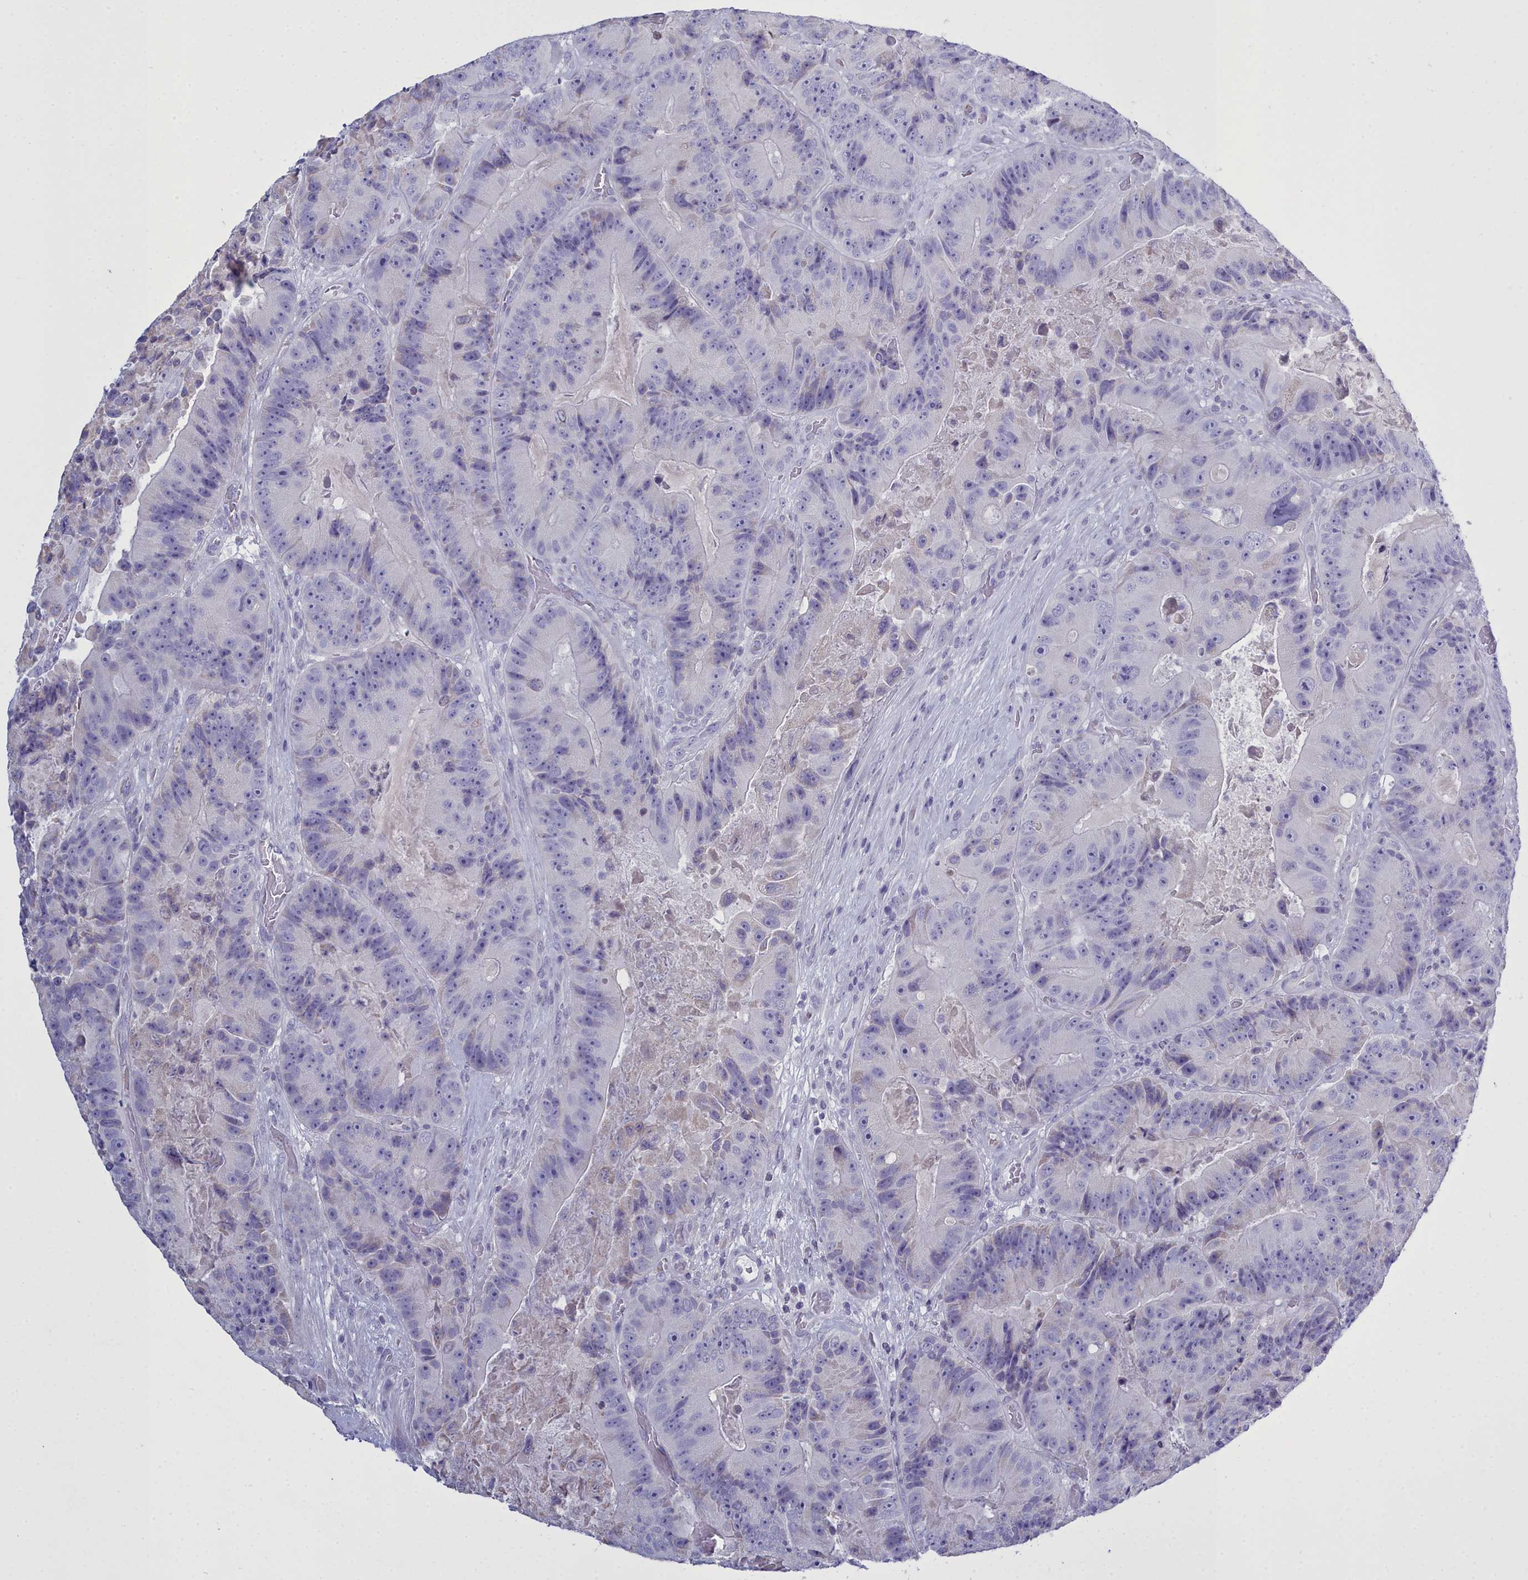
{"staining": {"intensity": "negative", "quantity": "none", "location": "none"}, "tissue": "colorectal cancer", "cell_type": "Tumor cells", "image_type": "cancer", "snomed": [{"axis": "morphology", "description": "Adenocarcinoma, NOS"}, {"axis": "topography", "description": "Colon"}], "caption": "Histopathology image shows no protein expression in tumor cells of adenocarcinoma (colorectal) tissue.", "gene": "MAP6", "patient": {"sex": "female", "age": 86}}